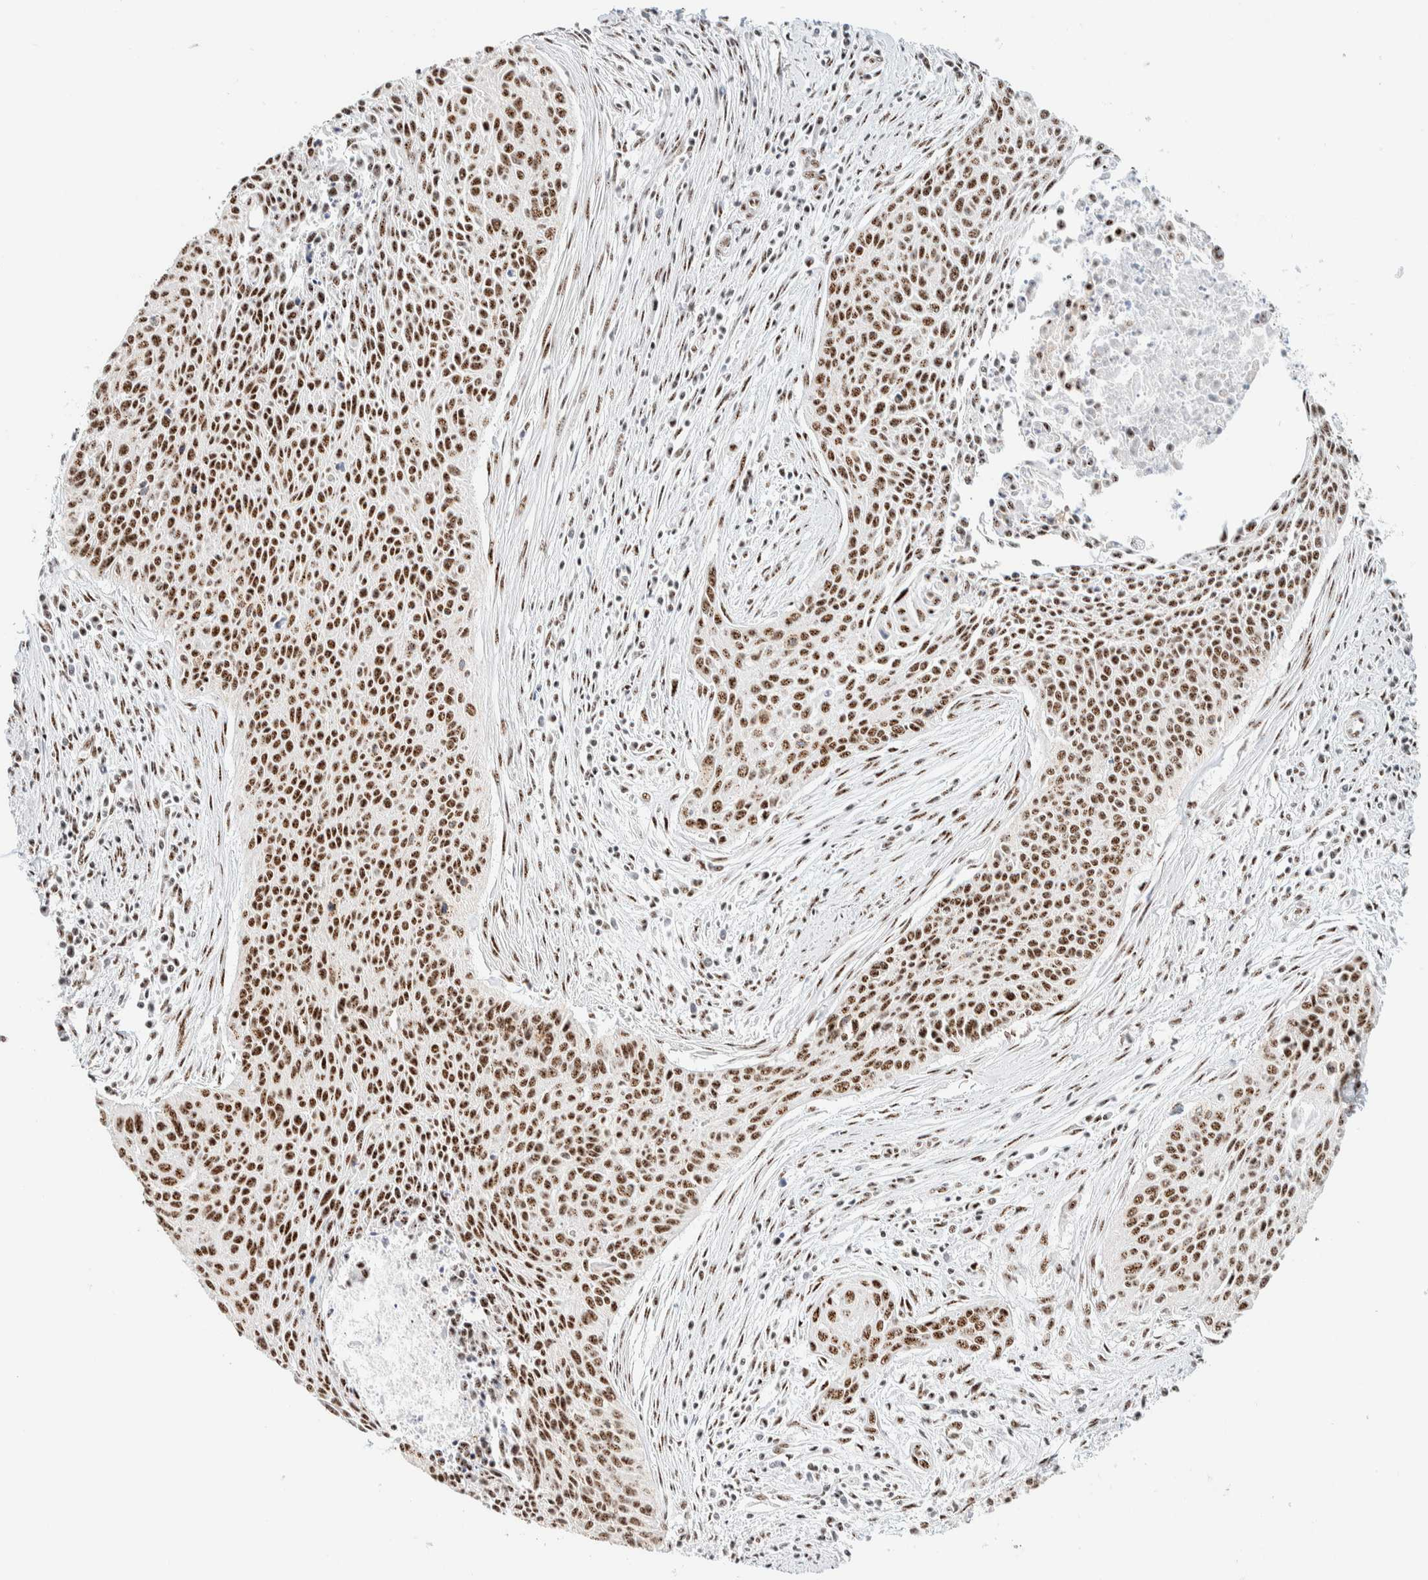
{"staining": {"intensity": "moderate", "quantity": ">75%", "location": "nuclear"}, "tissue": "cervical cancer", "cell_type": "Tumor cells", "image_type": "cancer", "snomed": [{"axis": "morphology", "description": "Squamous cell carcinoma, NOS"}, {"axis": "topography", "description": "Cervix"}], "caption": "Moderate nuclear staining for a protein is appreciated in approximately >75% of tumor cells of cervical squamous cell carcinoma using immunohistochemistry (IHC).", "gene": "SON", "patient": {"sex": "female", "age": 55}}